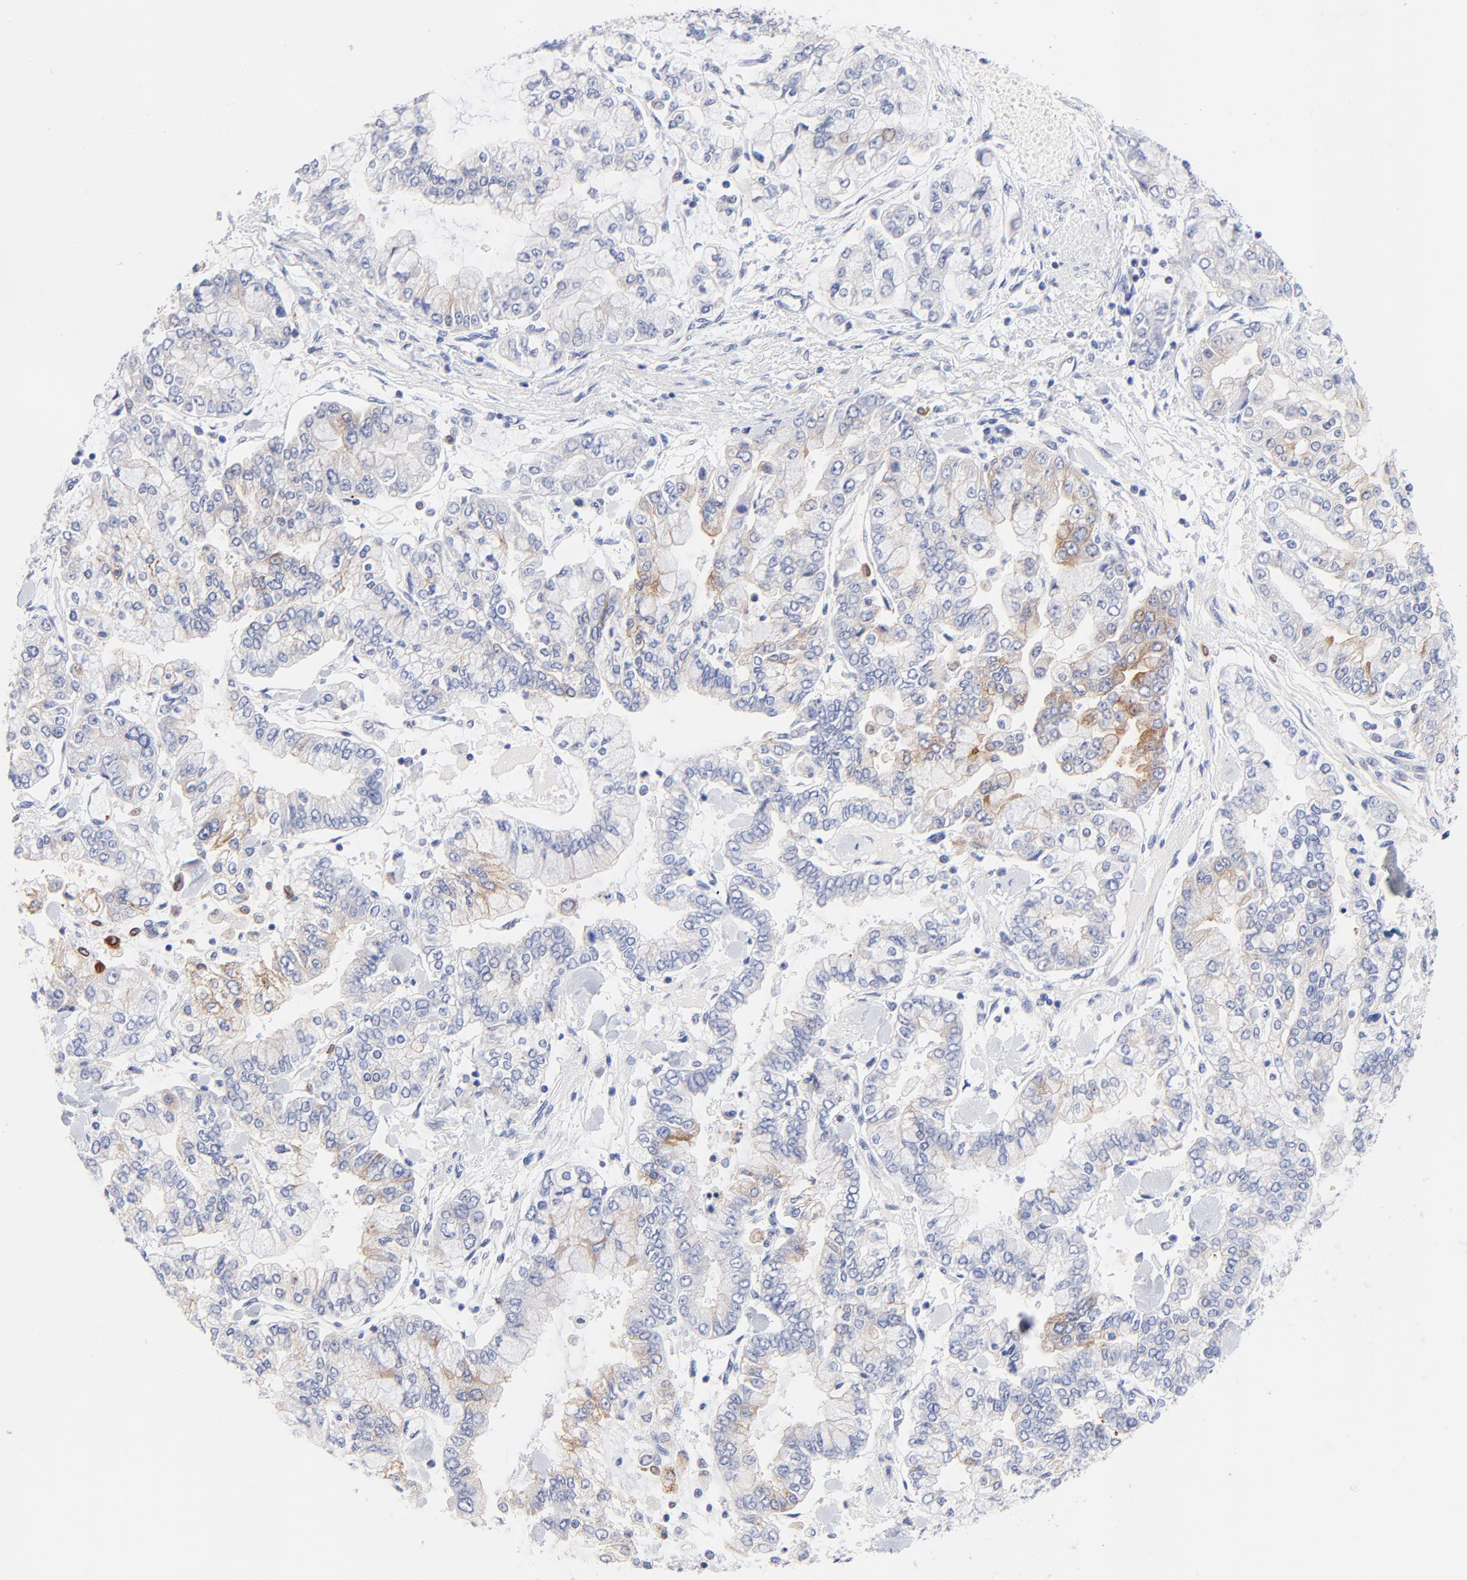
{"staining": {"intensity": "moderate", "quantity": "<25%", "location": "cytoplasmic/membranous"}, "tissue": "stomach cancer", "cell_type": "Tumor cells", "image_type": "cancer", "snomed": [{"axis": "morphology", "description": "Normal tissue, NOS"}, {"axis": "morphology", "description": "Adenocarcinoma, NOS"}, {"axis": "topography", "description": "Stomach, upper"}, {"axis": "topography", "description": "Stomach"}], "caption": "Protein analysis of stomach cancer tissue reveals moderate cytoplasmic/membranous expression in about <25% of tumor cells.", "gene": "FAM117B", "patient": {"sex": "male", "age": 76}}